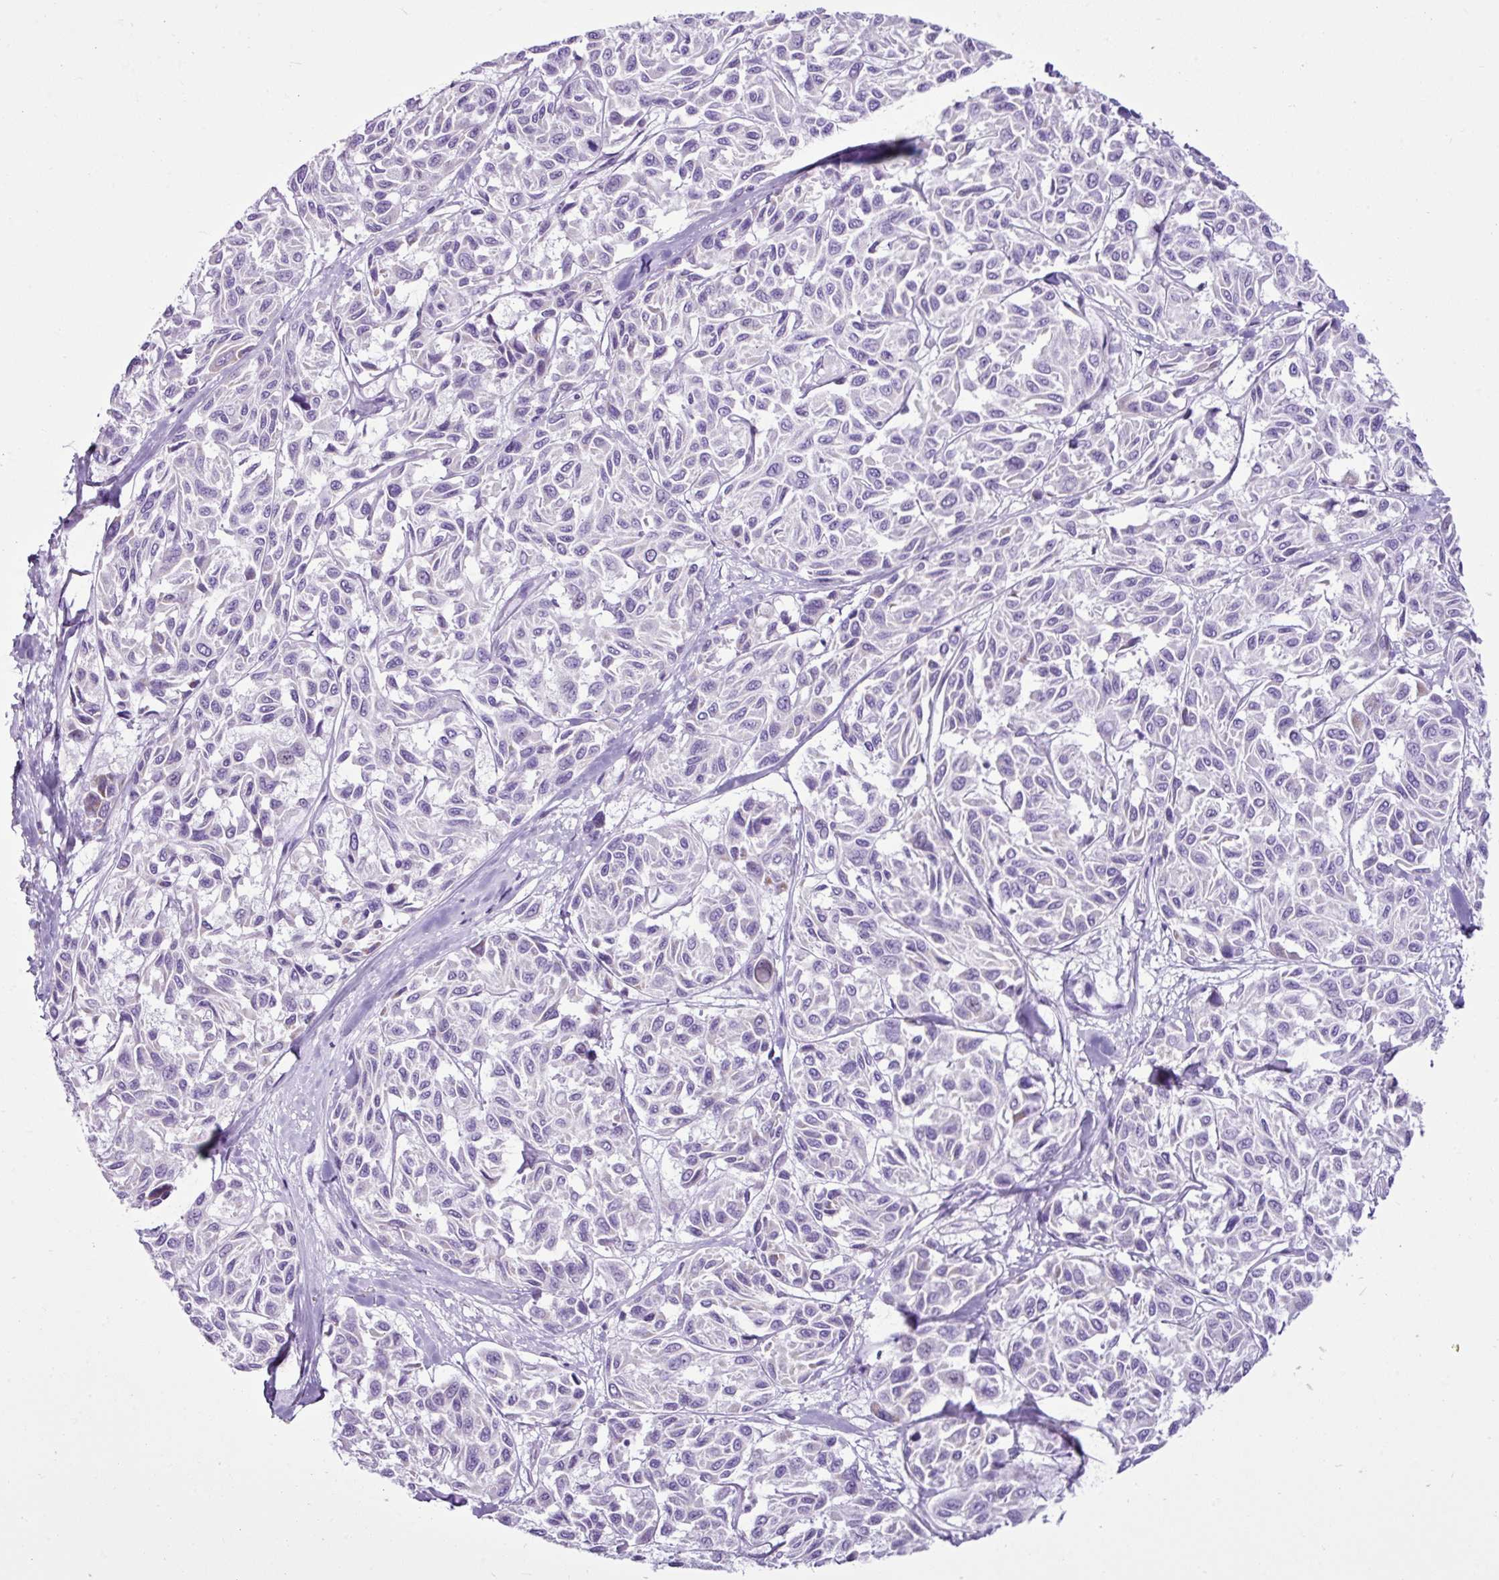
{"staining": {"intensity": "negative", "quantity": "none", "location": "none"}, "tissue": "melanoma", "cell_type": "Tumor cells", "image_type": "cancer", "snomed": [{"axis": "morphology", "description": "Malignant melanoma, NOS"}, {"axis": "topography", "description": "Skin"}], "caption": "Malignant melanoma stained for a protein using immunohistochemistry reveals no positivity tumor cells.", "gene": "LILRB4", "patient": {"sex": "female", "age": 66}}